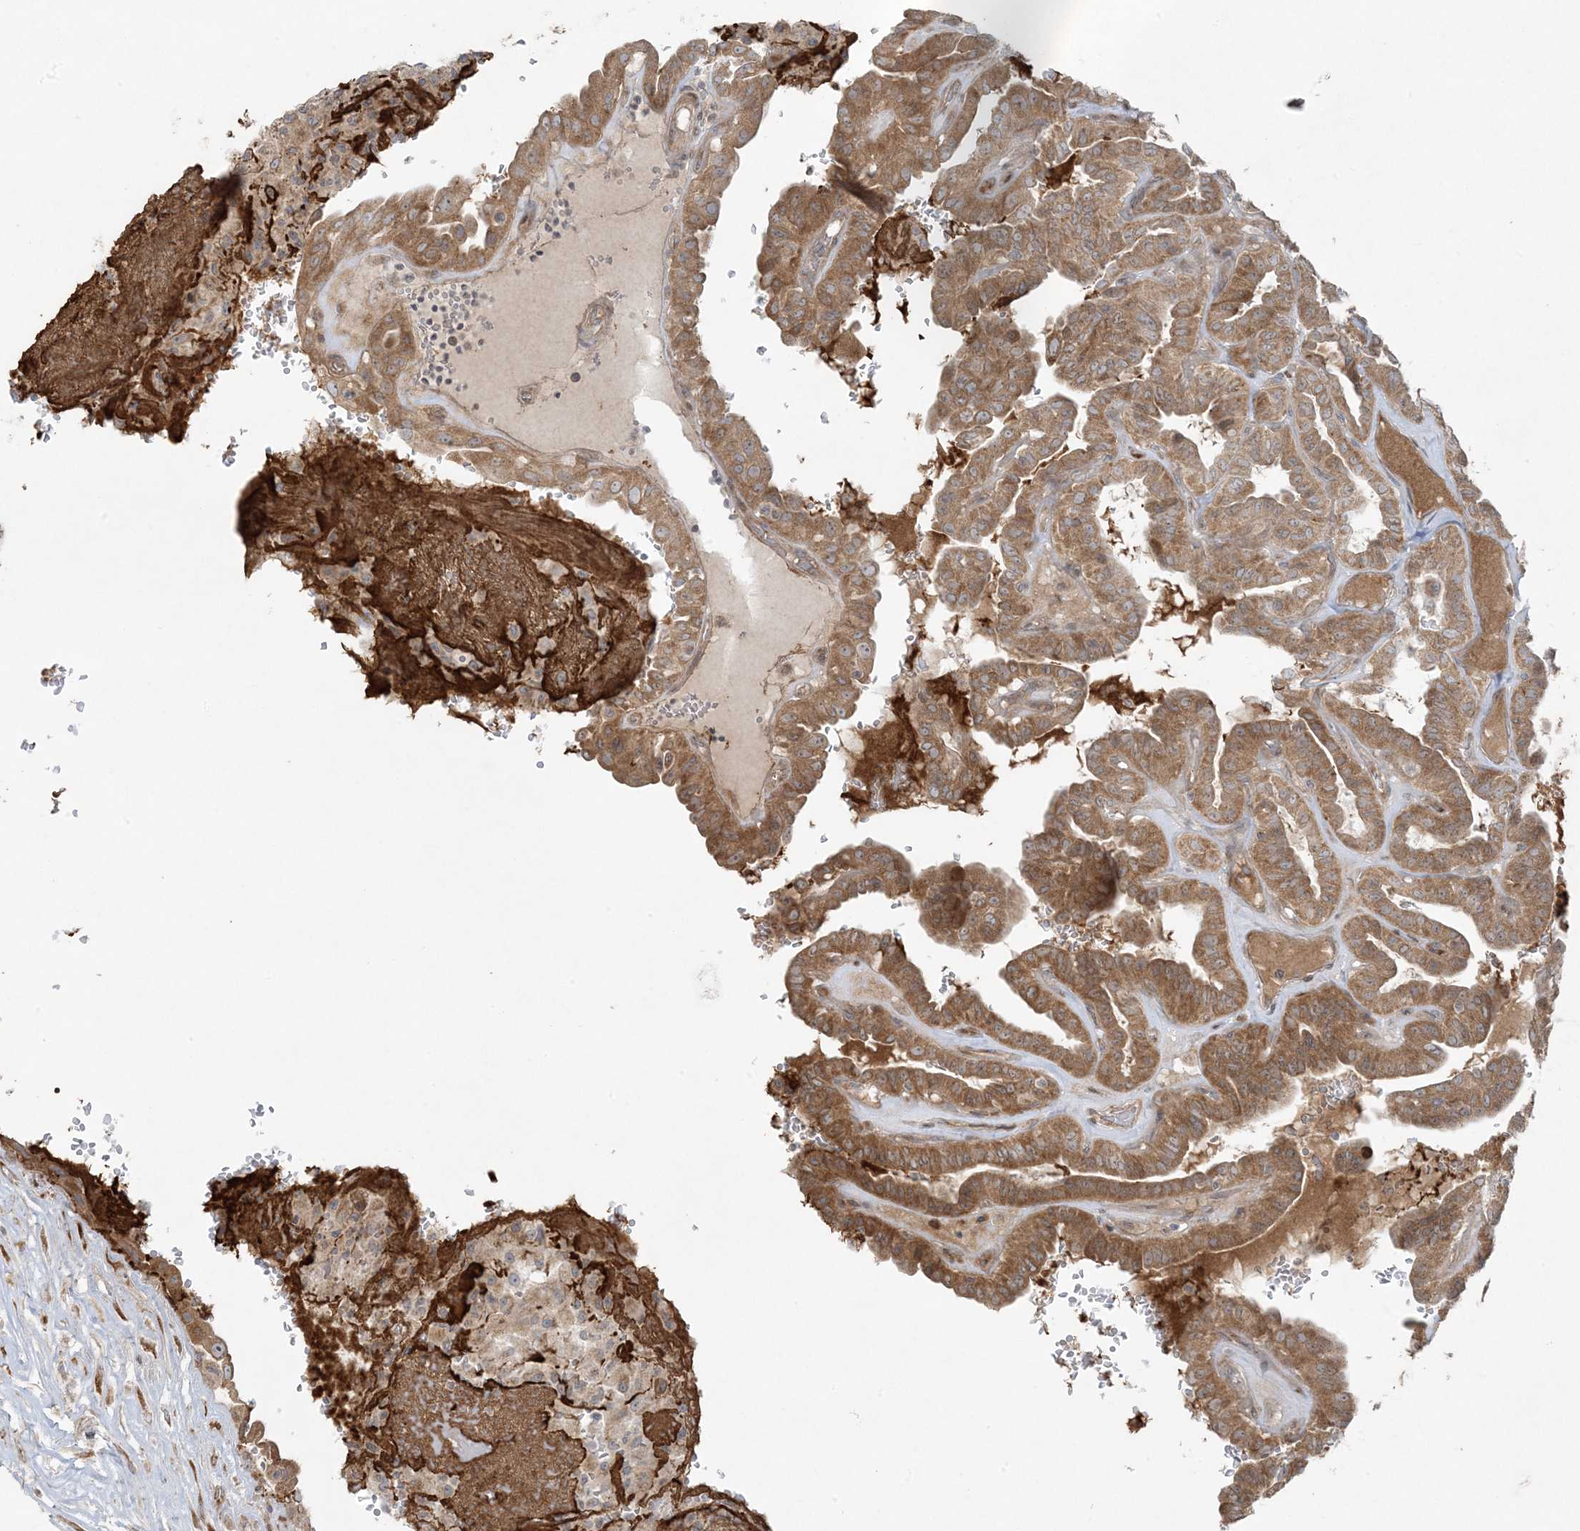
{"staining": {"intensity": "moderate", "quantity": ">75%", "location": "cytoplasmic/membranous"}, "tissue": "thyroid cancer", "cell_type": "Tumor cells", "image_type": "cancer", "snomed": [{"axis": "morphology", "description": "Papillary adenocarcinoma, NOS"}, {"axis": "topography", "description": "Thyroid gland"}], "caption": "The image displays immunohistochemical staining of thyroid papillary adenocarcinoma. There is moderate cytoplasmic/membranous staining is present in about >75% of tumor cells. The staining was performed using DAB (3,3'-diaminobenzidine) to visualize the protein expression in brown, while the nuclei were stained in blue with hematoxylin (Magnification: 20x).", "gene": "ZNF263", "patient": {"sex": "male", "age": 77}}